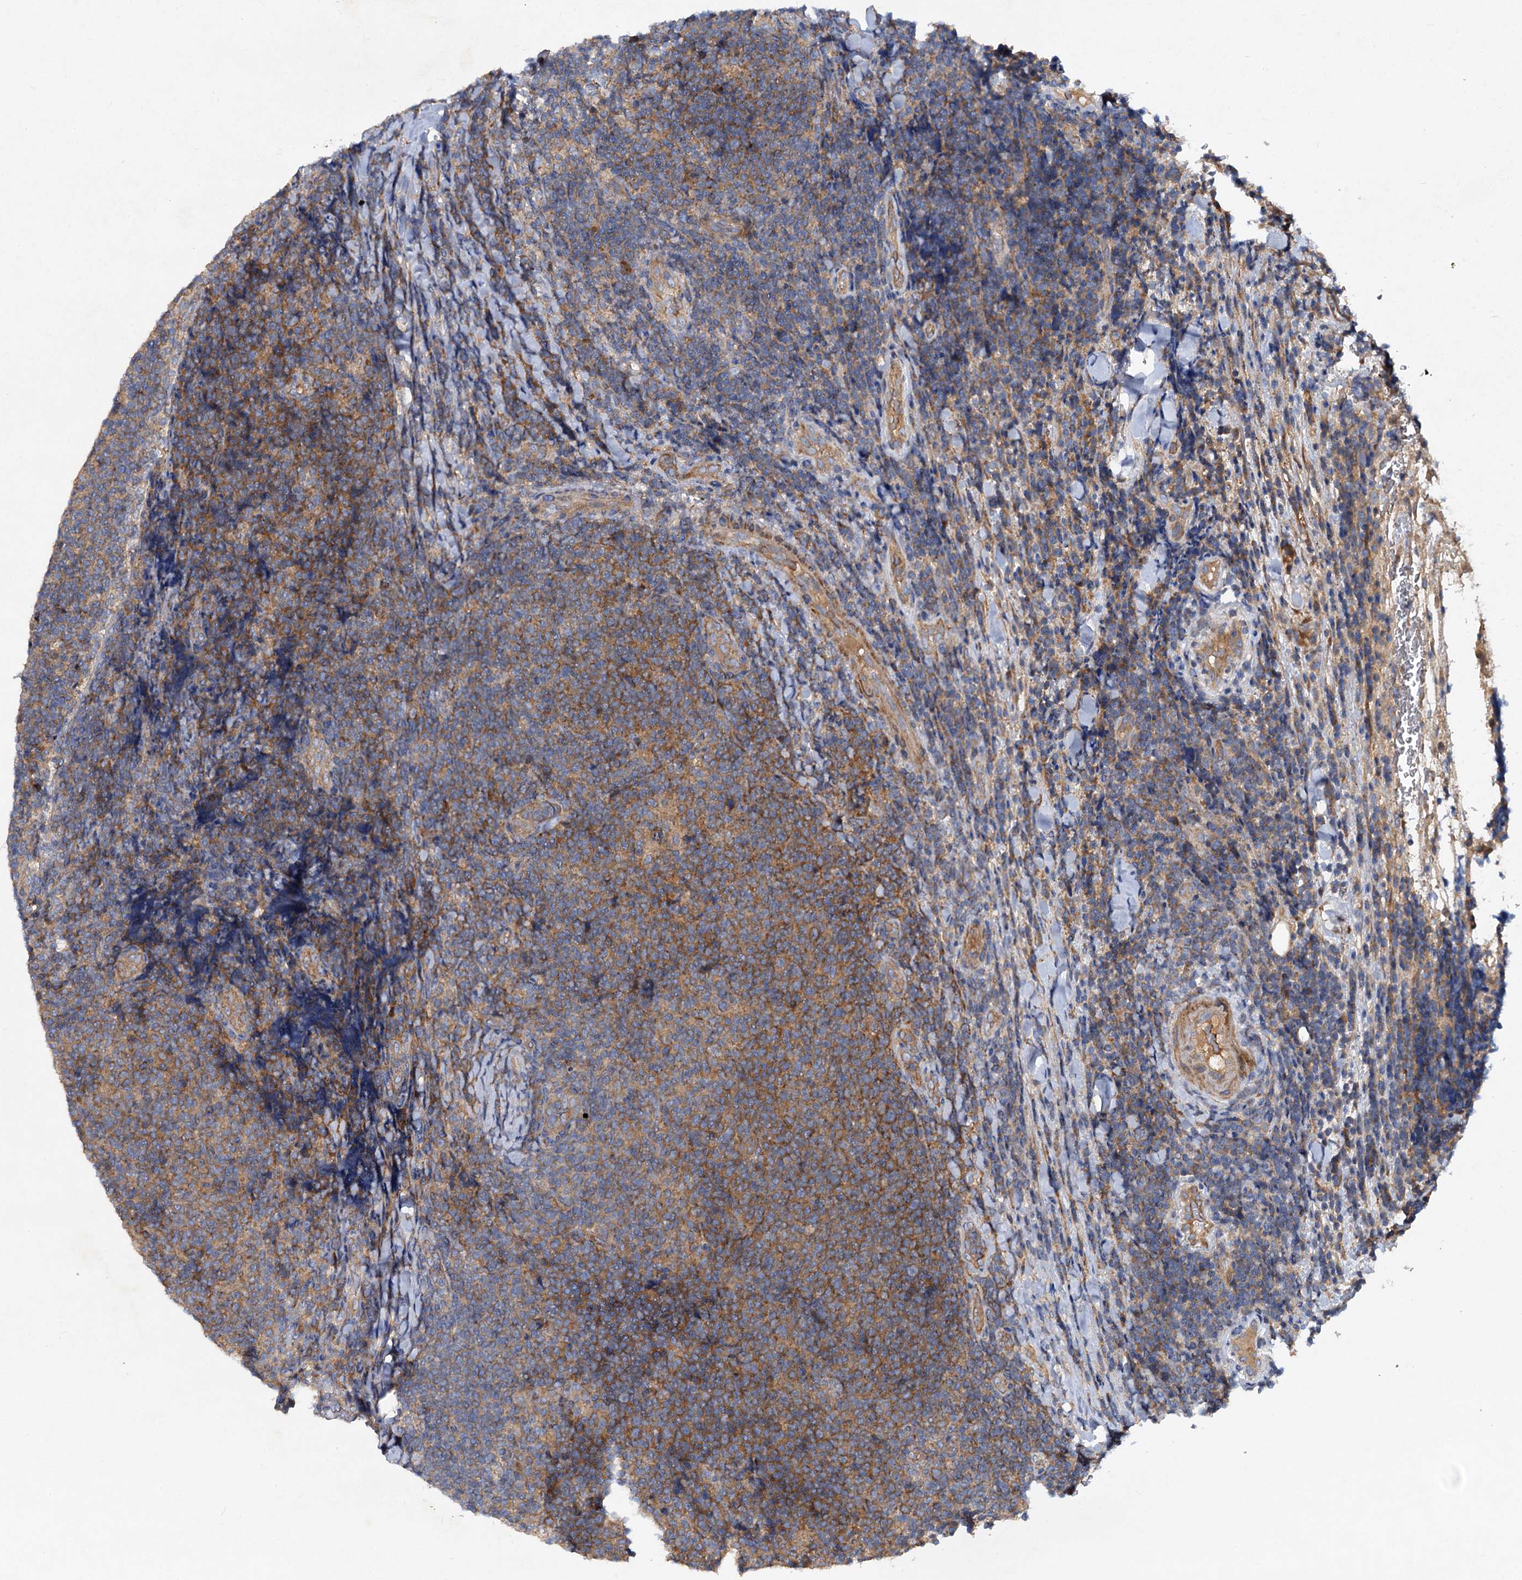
{"staining": {"intensity": "moderate", "quantity": "25%-75%", "location": "cytoplasmic/membranous"}, "tissue": "lymphoma", "cell_type": "Tumor cells", "image_type": "cancer", "snomed": [{"axis": "morphology", "description": "Malignant lymphoma, non-Hodgkin's type, Low grade"}, {"axis": "topography", "description": "Lymph node"}], "caption": "Protein staining by immunohistochemistry (IHC) exhibits moderate cytoplasmic/membranous expression in approximately 25%-75% of tumor cells in lymphoma.", "gene": "ALKBH7", "patient": {"sex": "male", "age": 66}}